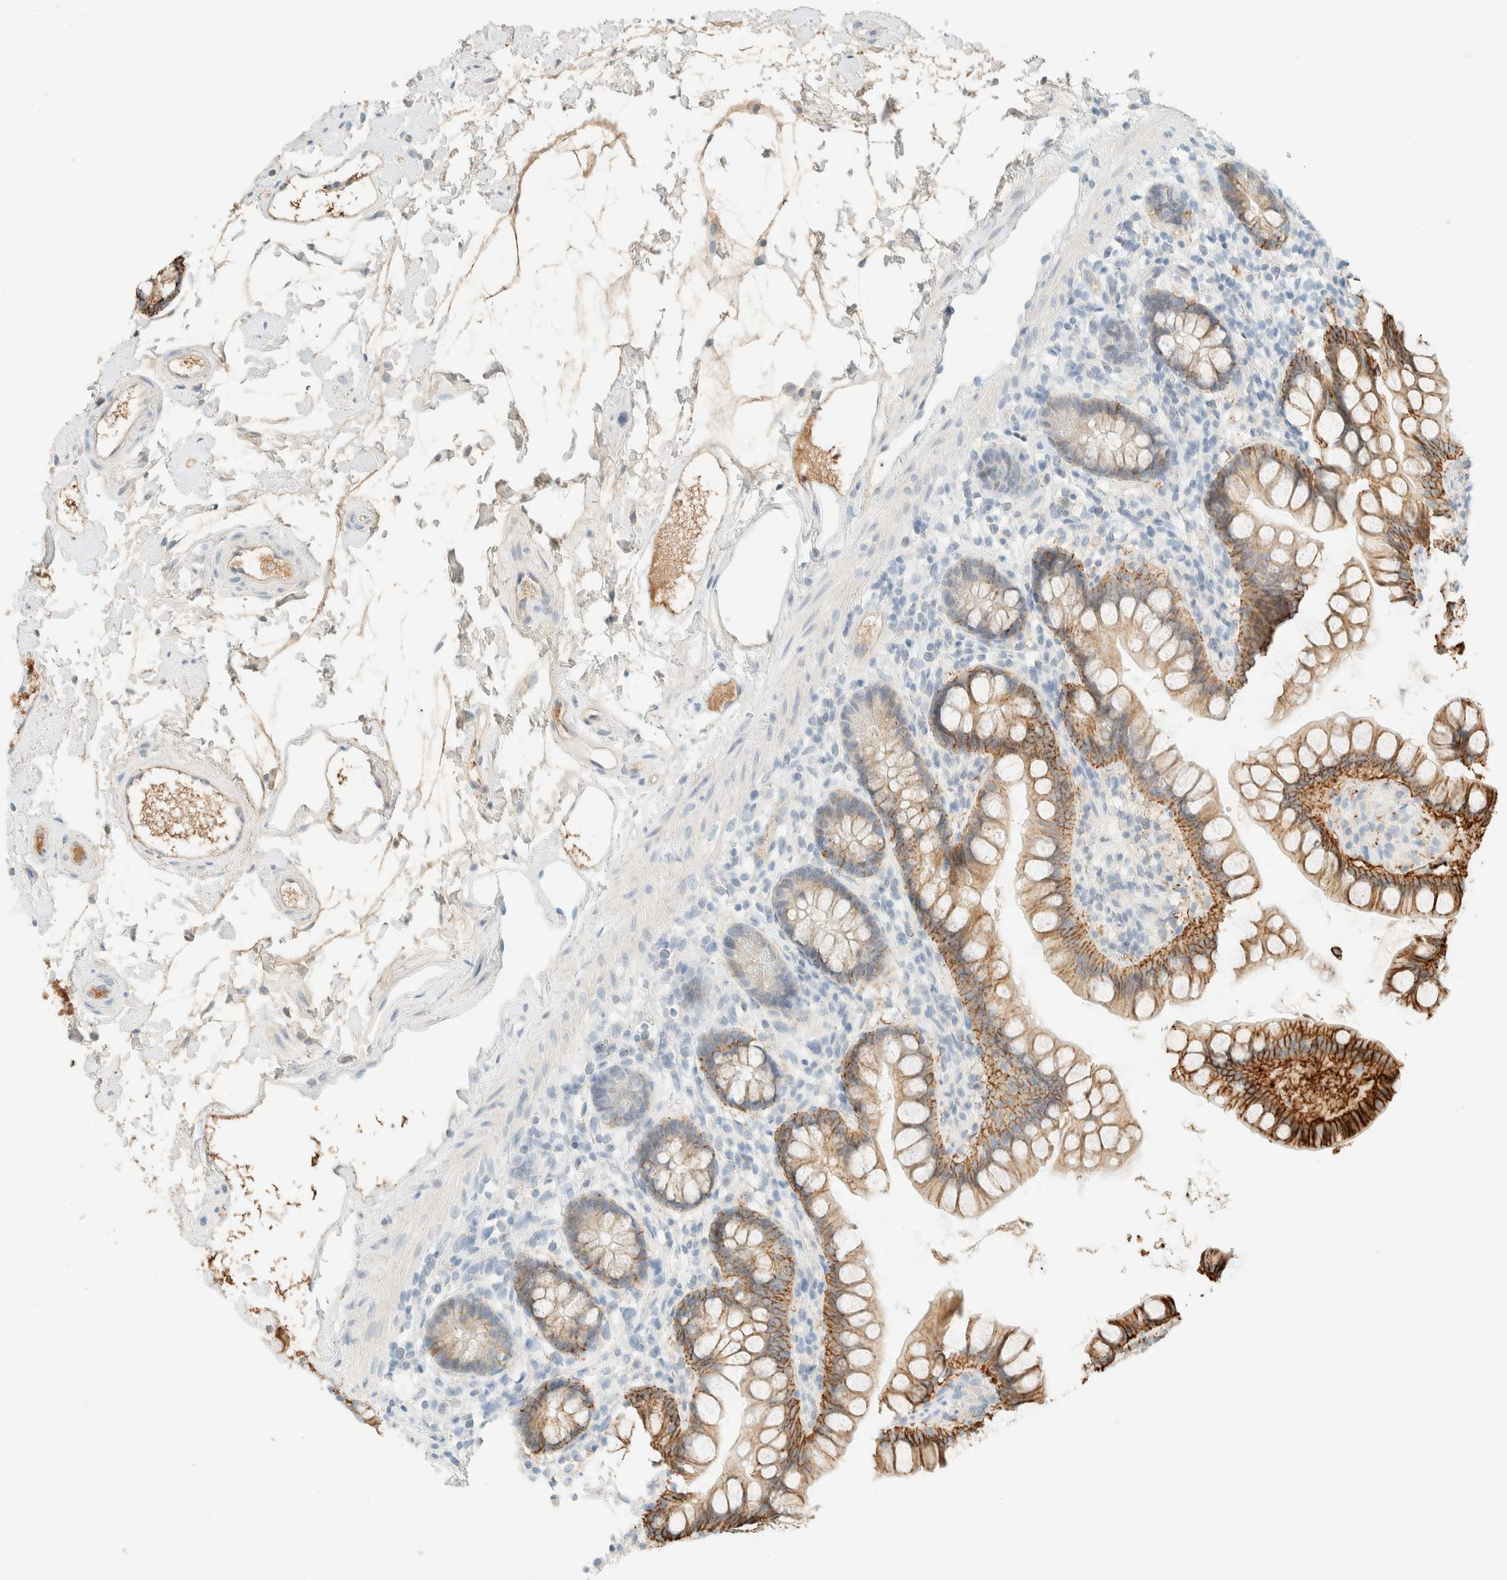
{"staining": {"intensity": "strong", "quantity": "<25%", "location": "cytoplasmic/membranous"}, "tissue": "small intestine", "cell_type": "Glandular cells", "image_type": "normal", "snomed": [{"axis": "morphology", "description": "Normal tissue, NOS"}, {"axis": "topography", "description": "Small intestine"}], "caption": "A brown stain shows strong cytoplasmic/membranous staining of a protein in glandular cells of normal small intestine. Using DAB (3,3'-diaminobenzidine) (brown) and hematoxylin (blue) stains, captured at high magnification using brightfield microscopy.", "gene": "GPA33", "patient": {"sex": "female", "age": 84}}